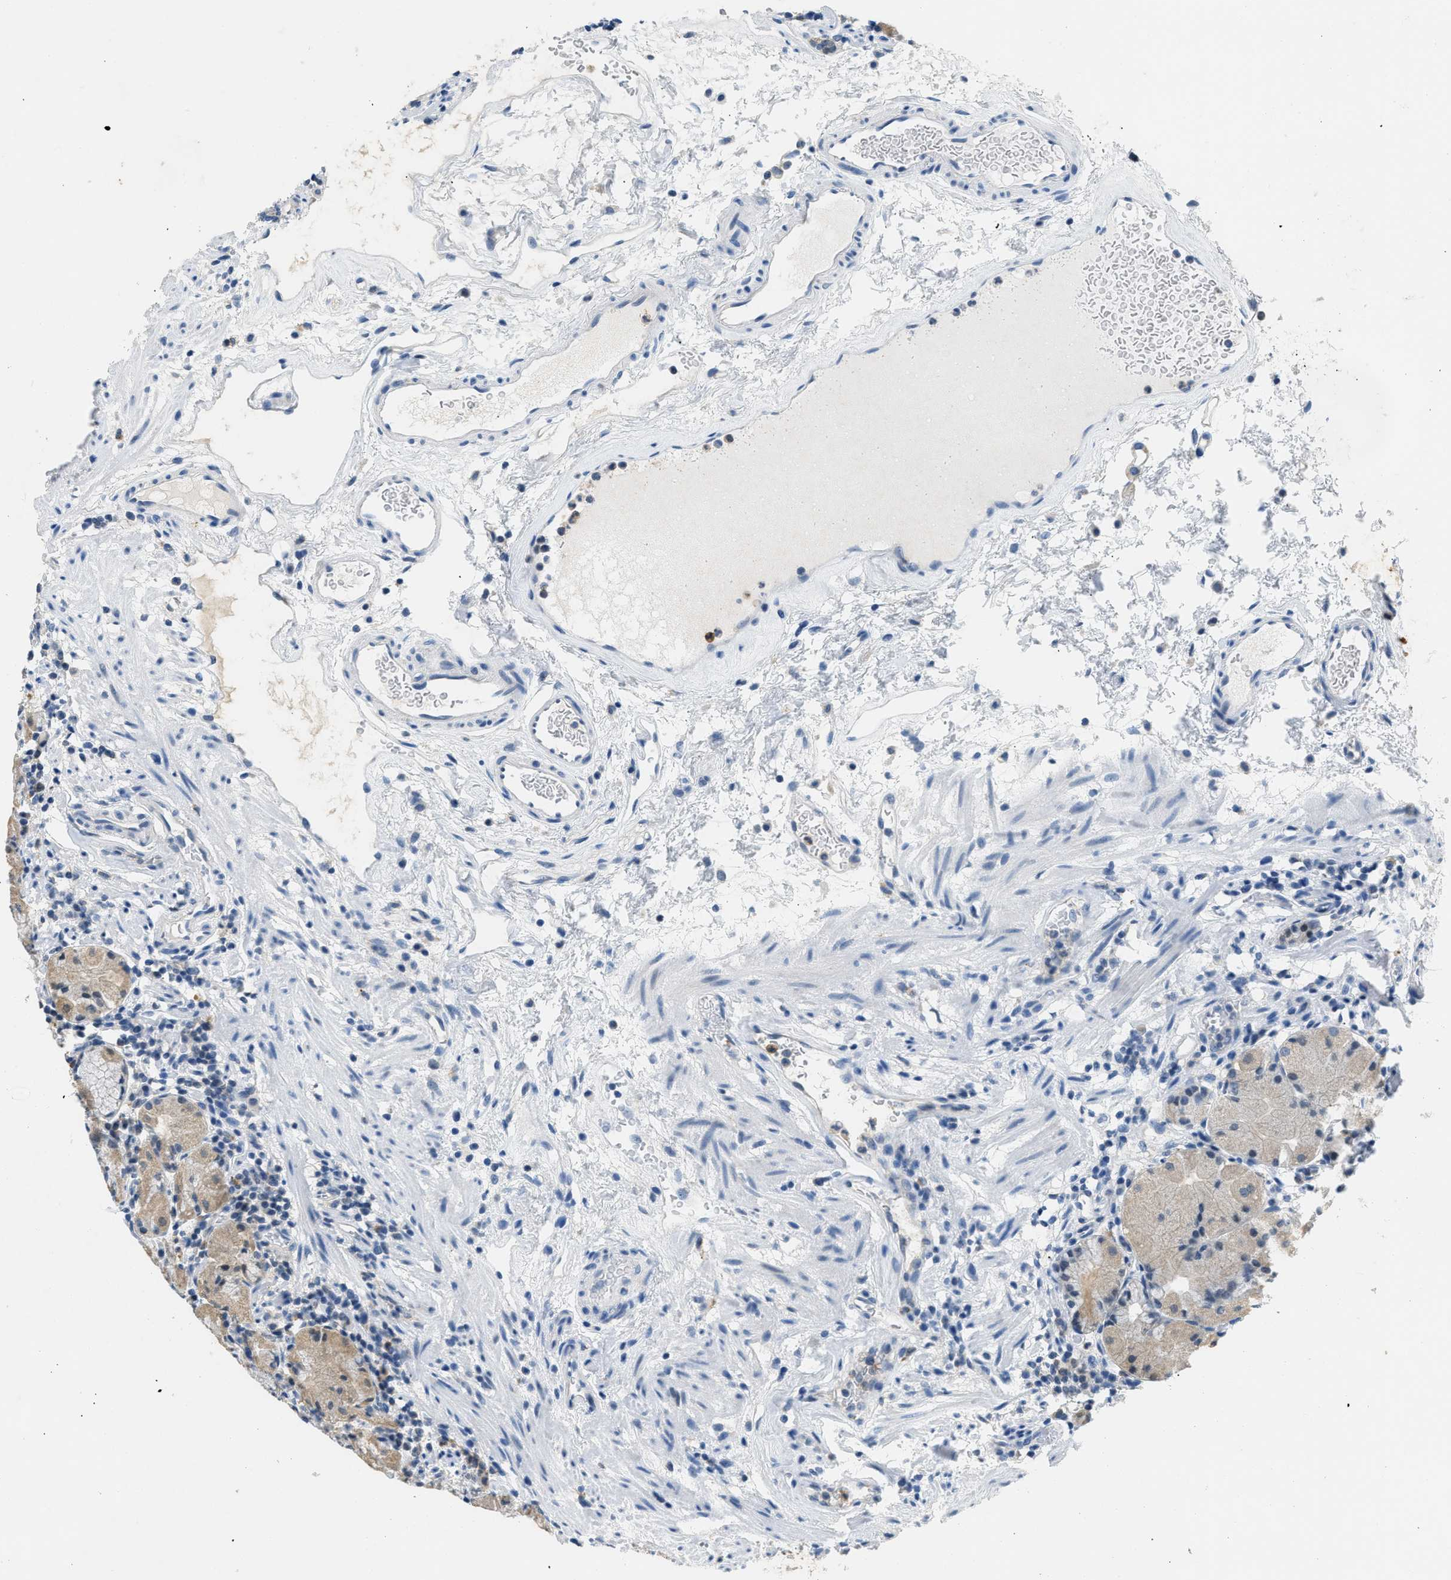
{"staining": {"intensity": "weak", "quantity": ">75%", "location": "cytoplasmic/membranous"}, "tissue": "stomach", "cell_type": "Glandular cells", "image_type": "normal", "snomed": [{"axis": "morphology", "description": "Normal tissue, NOS"}, {"axis": "topography", "description": "Stomach"}, {"axis": "topography", "description": "Stomach, lower"}], "caption": "Weak cytoplasmic/membranous protein staining is appreciated in approximately >75% of glandular cells in stomach.", "gene": "TOMM34", "patient": {"sex": "female", "age": 75}}